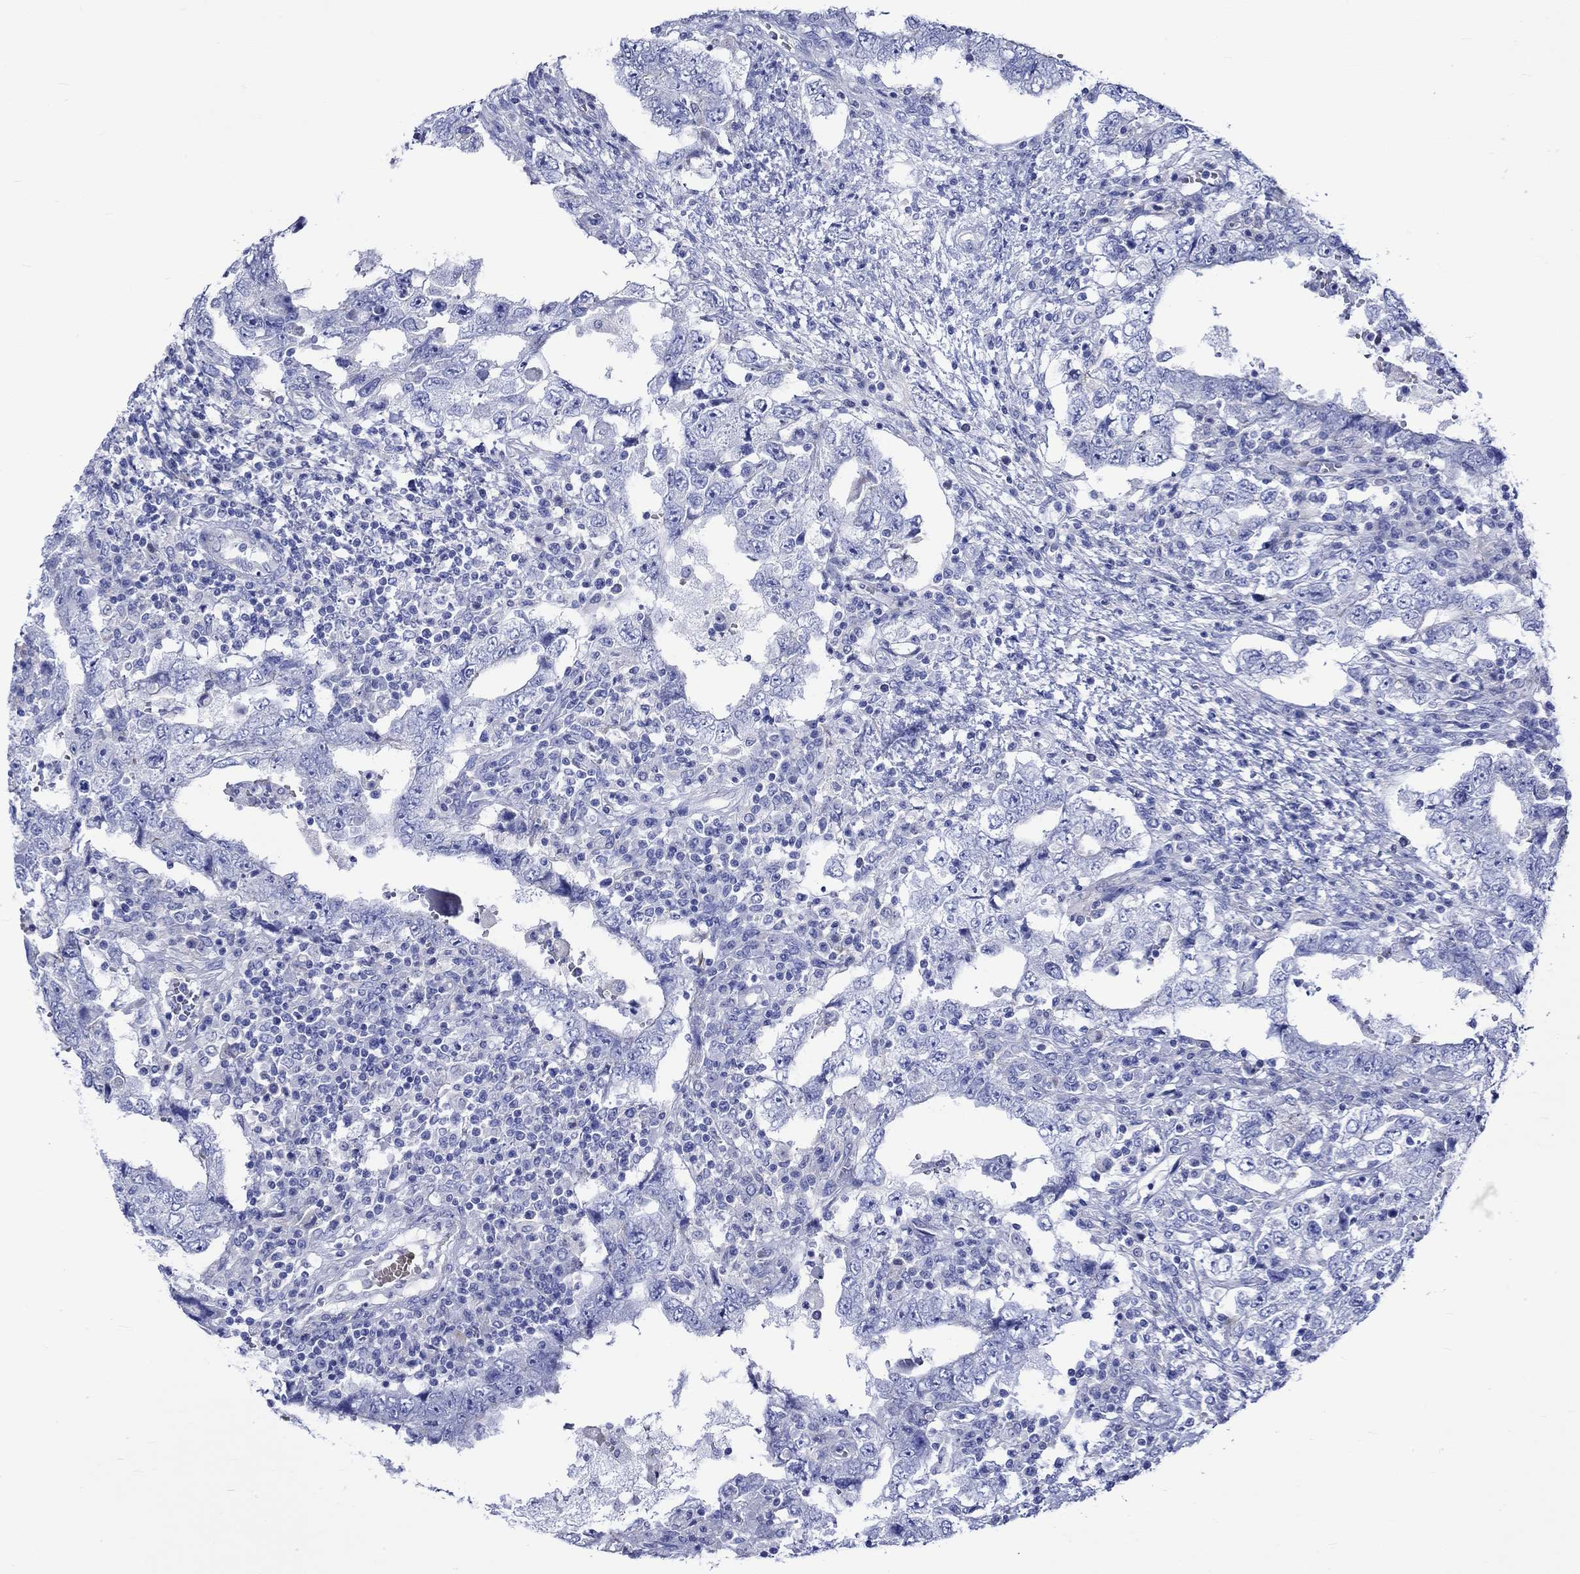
{"staining": {"intensity": "negative", "quantity": "none", "location": "none"}, "tissue": "testis cancer", "cell_type": "Tumor cells", "image_type": "cancer", "snomed": [{"axis": "morphology", "description": "Carcinoma, Embryonal, NOS"}, {"axis": "topography", "description": "Testis"}], "caption": "Immunohistochemical staining of human testis cancer shows no significant expression in tumor cells.", "gene": "NRIP3", "patient": {"sex": "male", "age": 26}}